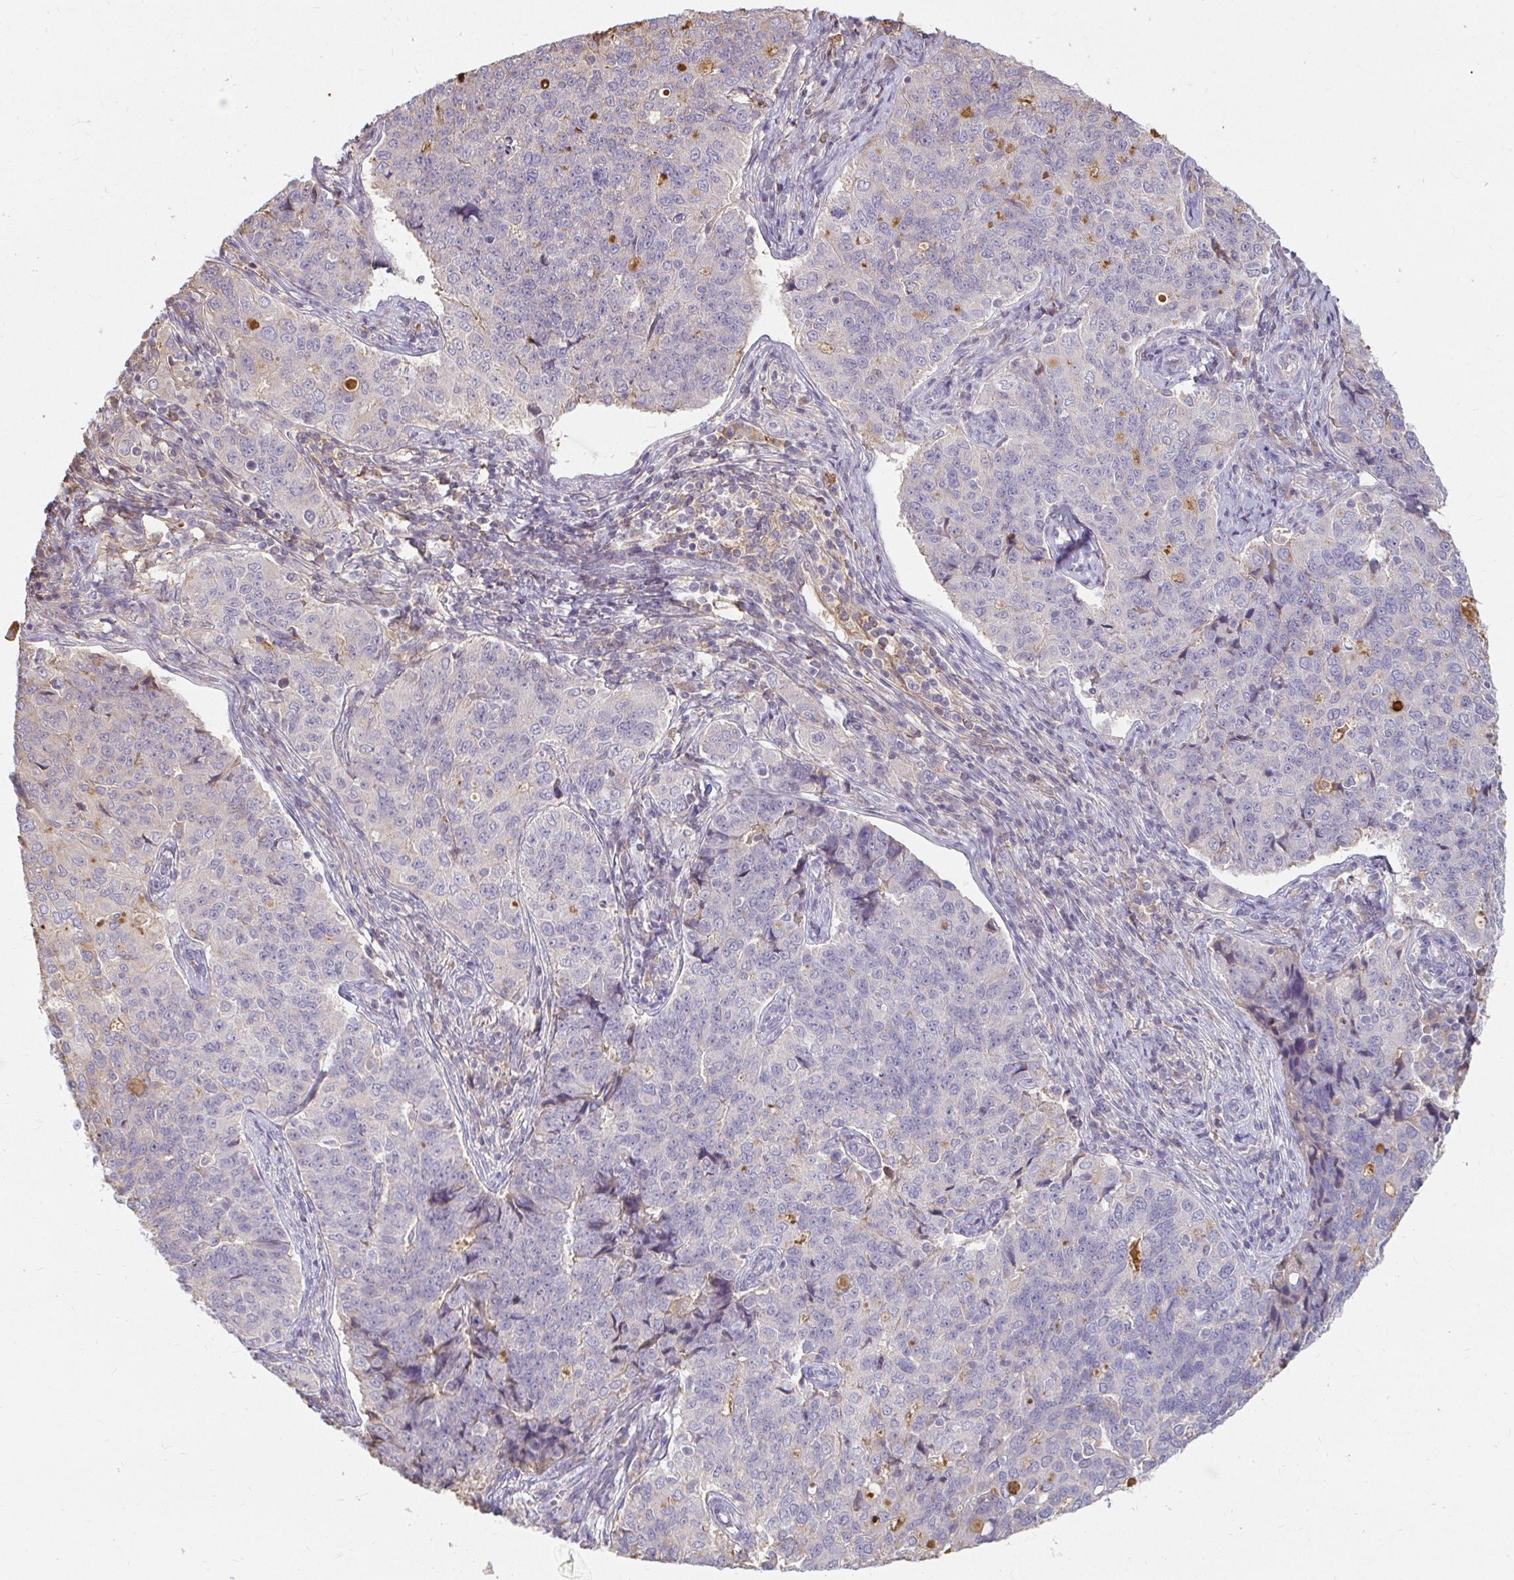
{"staining": {"intensity": "negative", "quantity": "none", "location": "none"}, "tissue": "endometrial cancer", "cell_type": "Tumor cells", "image_type": "cancer", "snomed": [{"axis": "morphology", "description": "Adenocarcinoma, NOS"}, {"axis": "topography", "description": "Endometrium"}], "caption": "Immunohistochemistry (IHC) histopathology image of neoplastic tissue: endometrial cancer (adenocarcinoma) stained with DAB exhibits no significant protein staining in tumor cells. (DAB (3,3'-diaminobenzidine) immunohistochemistry with hematoxylin counter stain).", "gene": "LOXL4", "patient": {"sex": "female", "age": 43}}